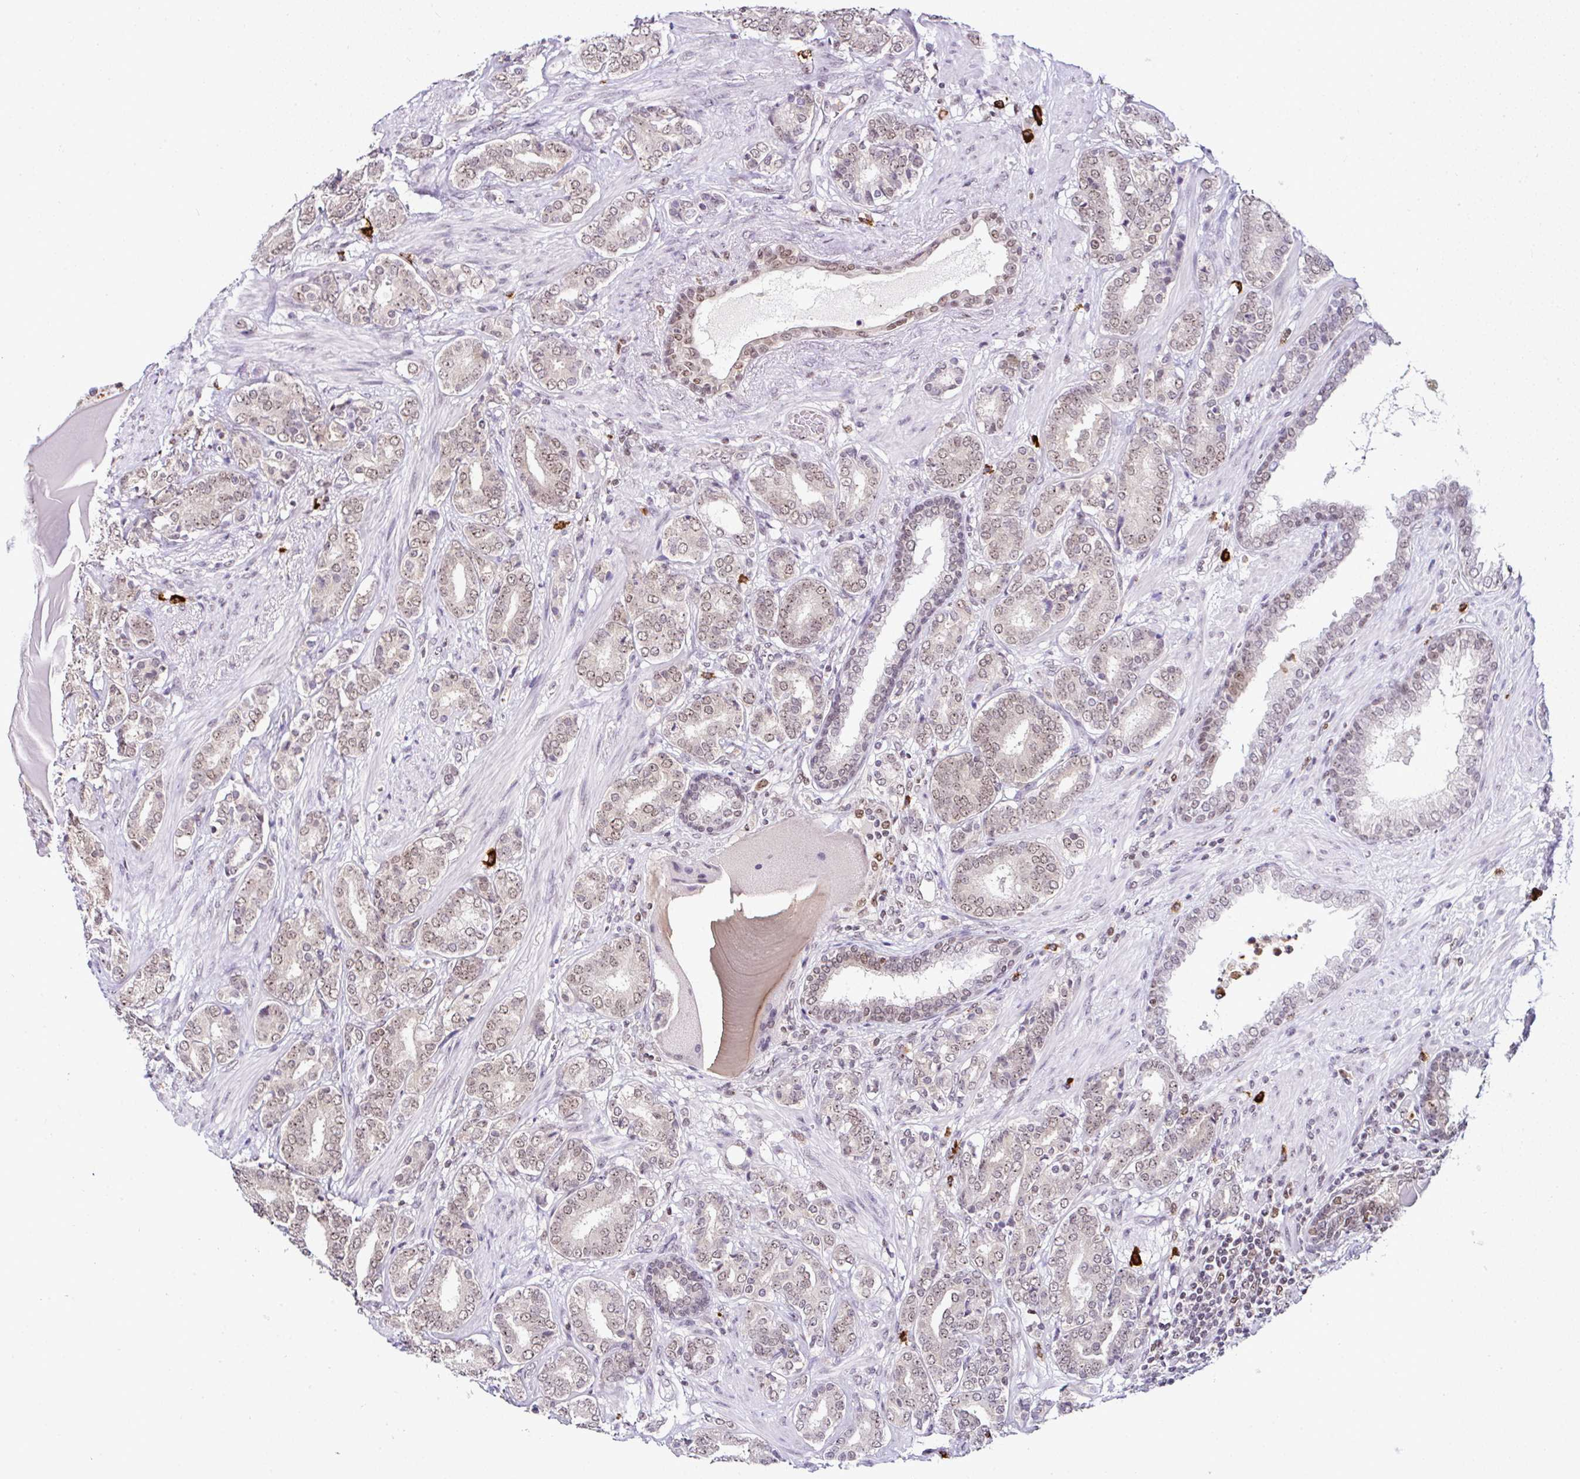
{"staining": {"intensity": "moderate", "quantity": ">75%", "location": "nuclear"}, "tissue": "prostate cancer", "cell_type": "Tumor cells", "image_type": "cancer", "snomed": [{"axis": "morphology", "description": "Adenocarcinoma, High grade"}, {"axis": "topography", "description": "Prostate"}], "caption": "The histopathology image shows staining of prostate cancer (adenocarcinoma (high-grade)), revealing moderate nuclear protein staining (brown color) within tumor cells.", "gene": "PTPN2", "patient": {"sex": "male", "age": 62}}